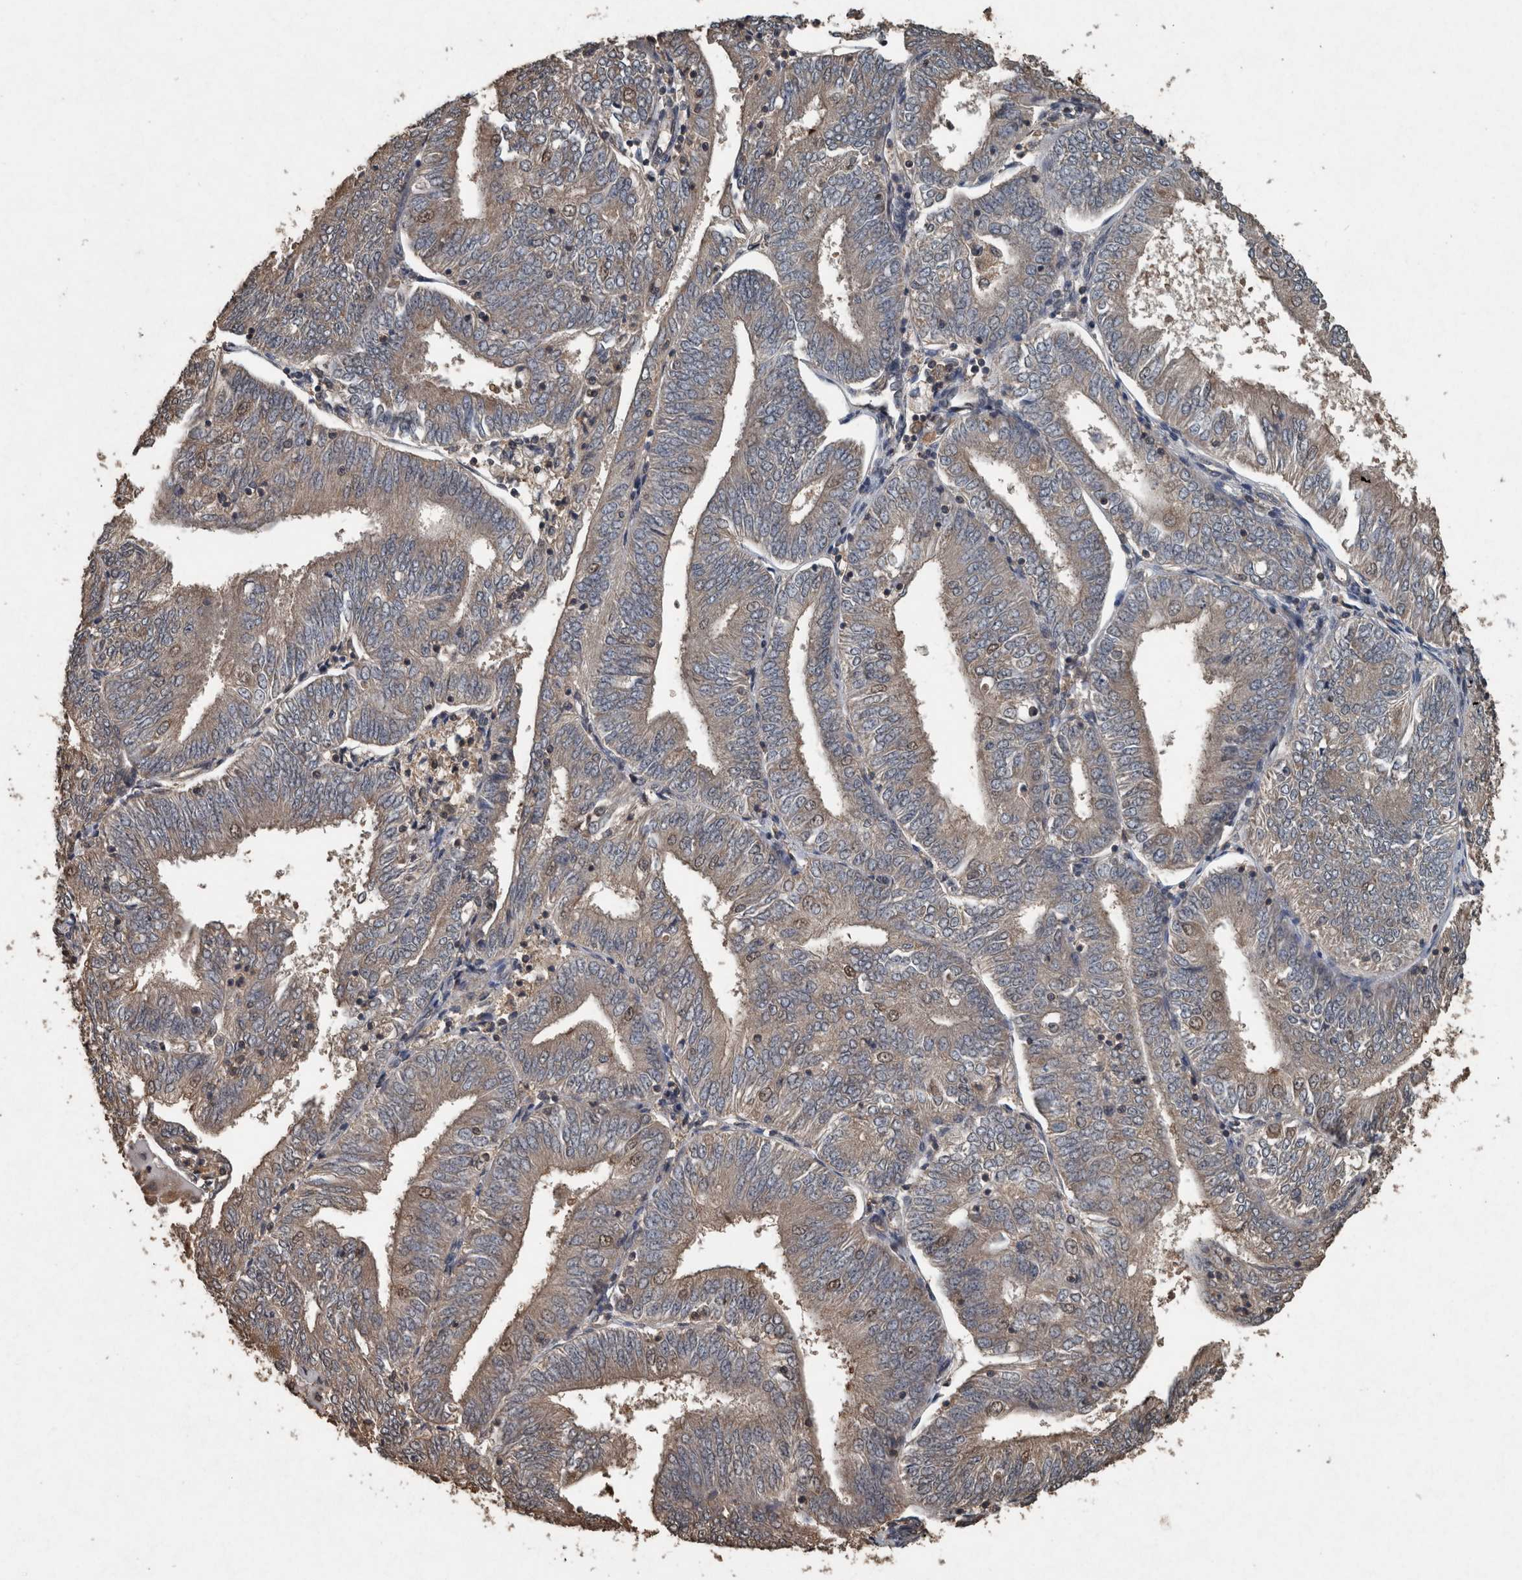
{"staining": {"intensity": "weak", "quantity": ">75%", "location": "cytoplasmic/membranous"}, "tissue": "endometrial cancer", "cell_type": "Tumor cells", "image_type": "cancer", "snomed": [{"axis": "morphology", "description": "Adenocarcinoma, NOS"}, {"axis": "topography", "description": "Endometrium"}], "caption": "This is an image of immunohistochemistry (IHC) staining of endometrial adenocarcinoma, which shows weak staining in the cytoplasmic/membranous of tumor cells.", "gene": "FGFRL1", "patient": {"sex": "female", "age": 58}}